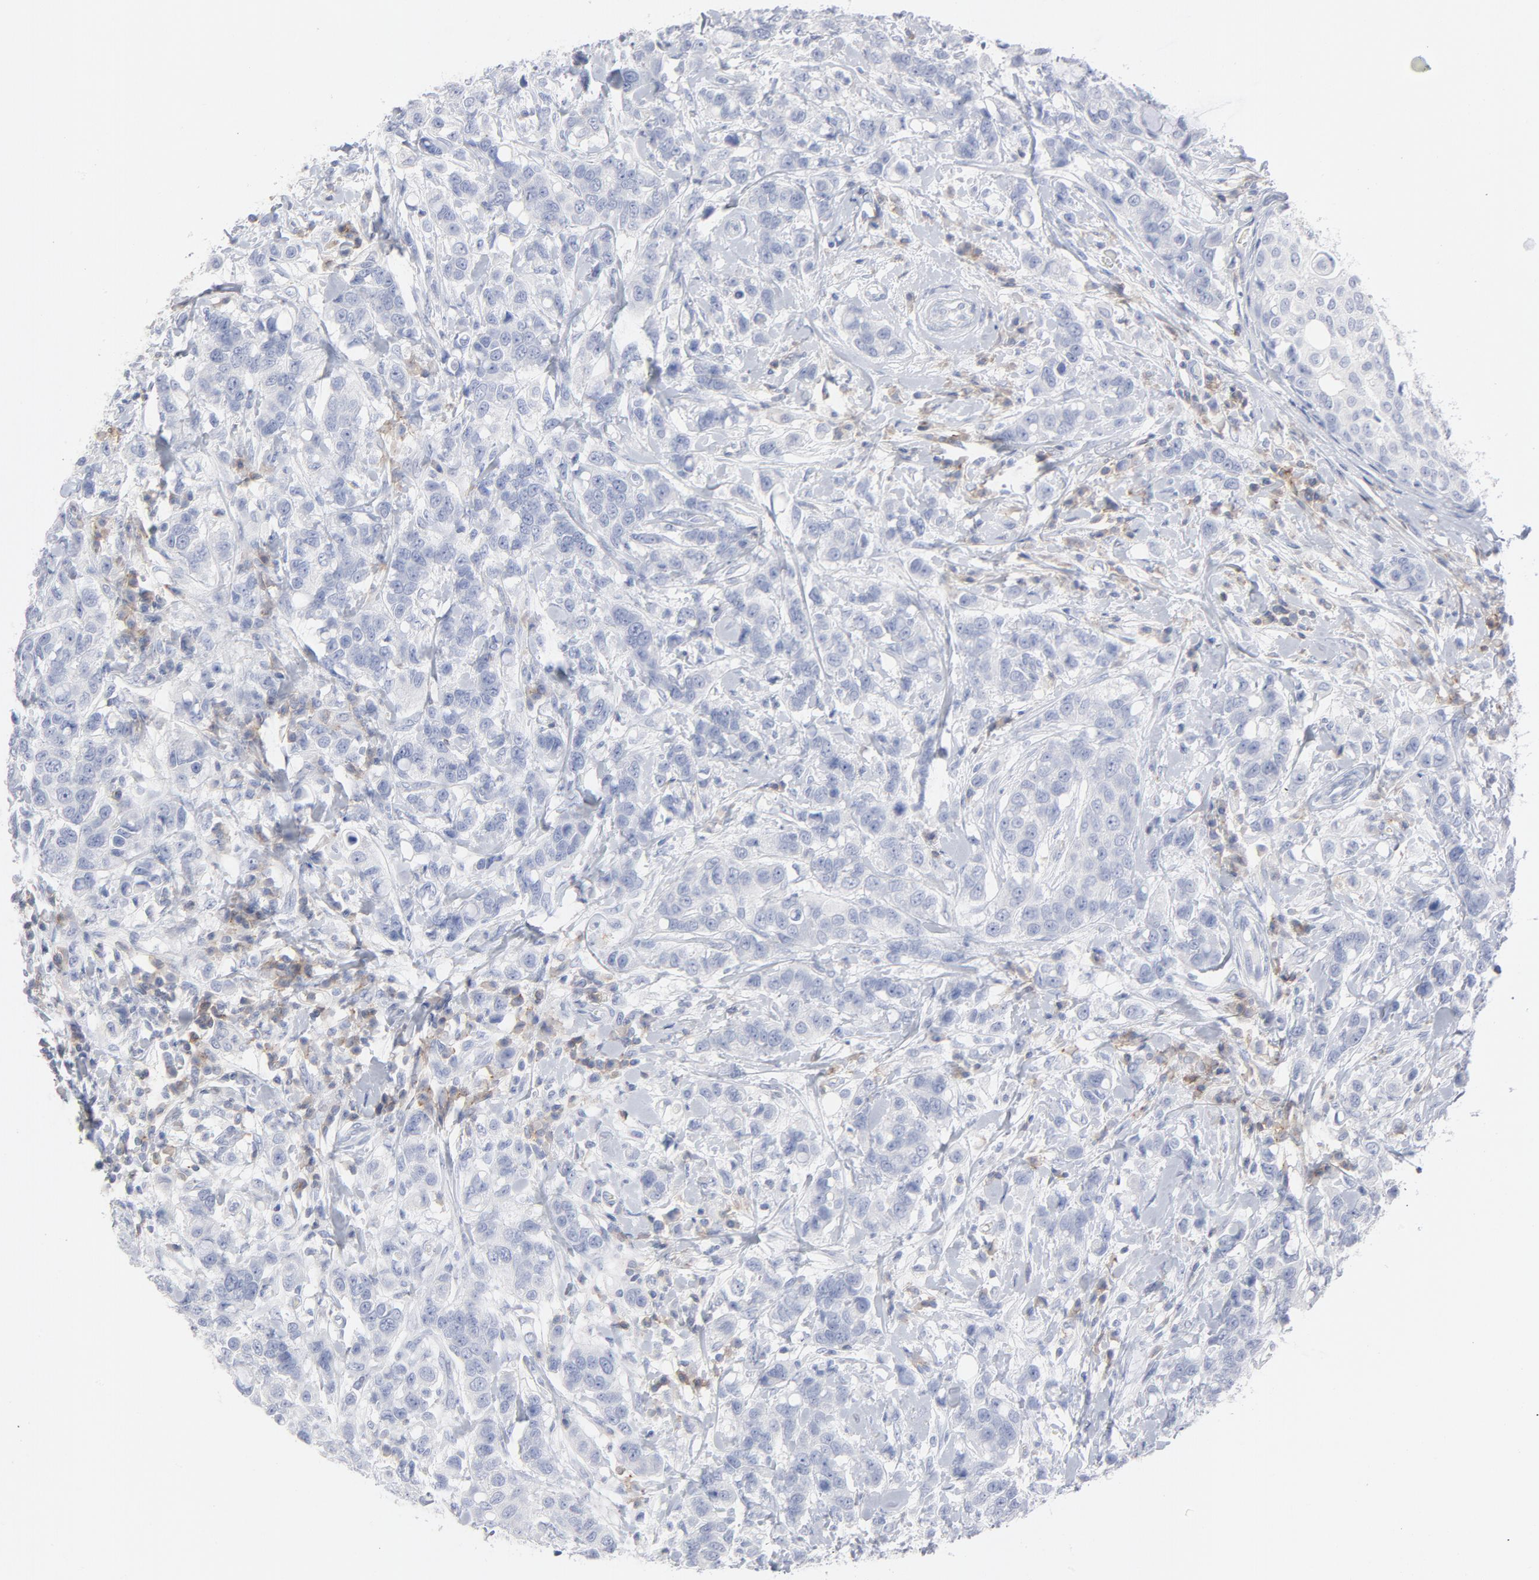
{"staining": {"intensity": "negative", "quantity": "none", "location": "none"}, "tissue": "breast cancer", "cell_type": "Tumor cells", "image_type": "cancer", "snomed": [{"axis": "morphology", "description": "Duct carcinoma"}, {"axis": "topography", "description": "Breast"}], "caption": "Immunohistochemical staining of human breast cancer displays no significant staining in tumor cells.", "gene": "P2RY8", "patient": {"sex": "female", "age": 27}}